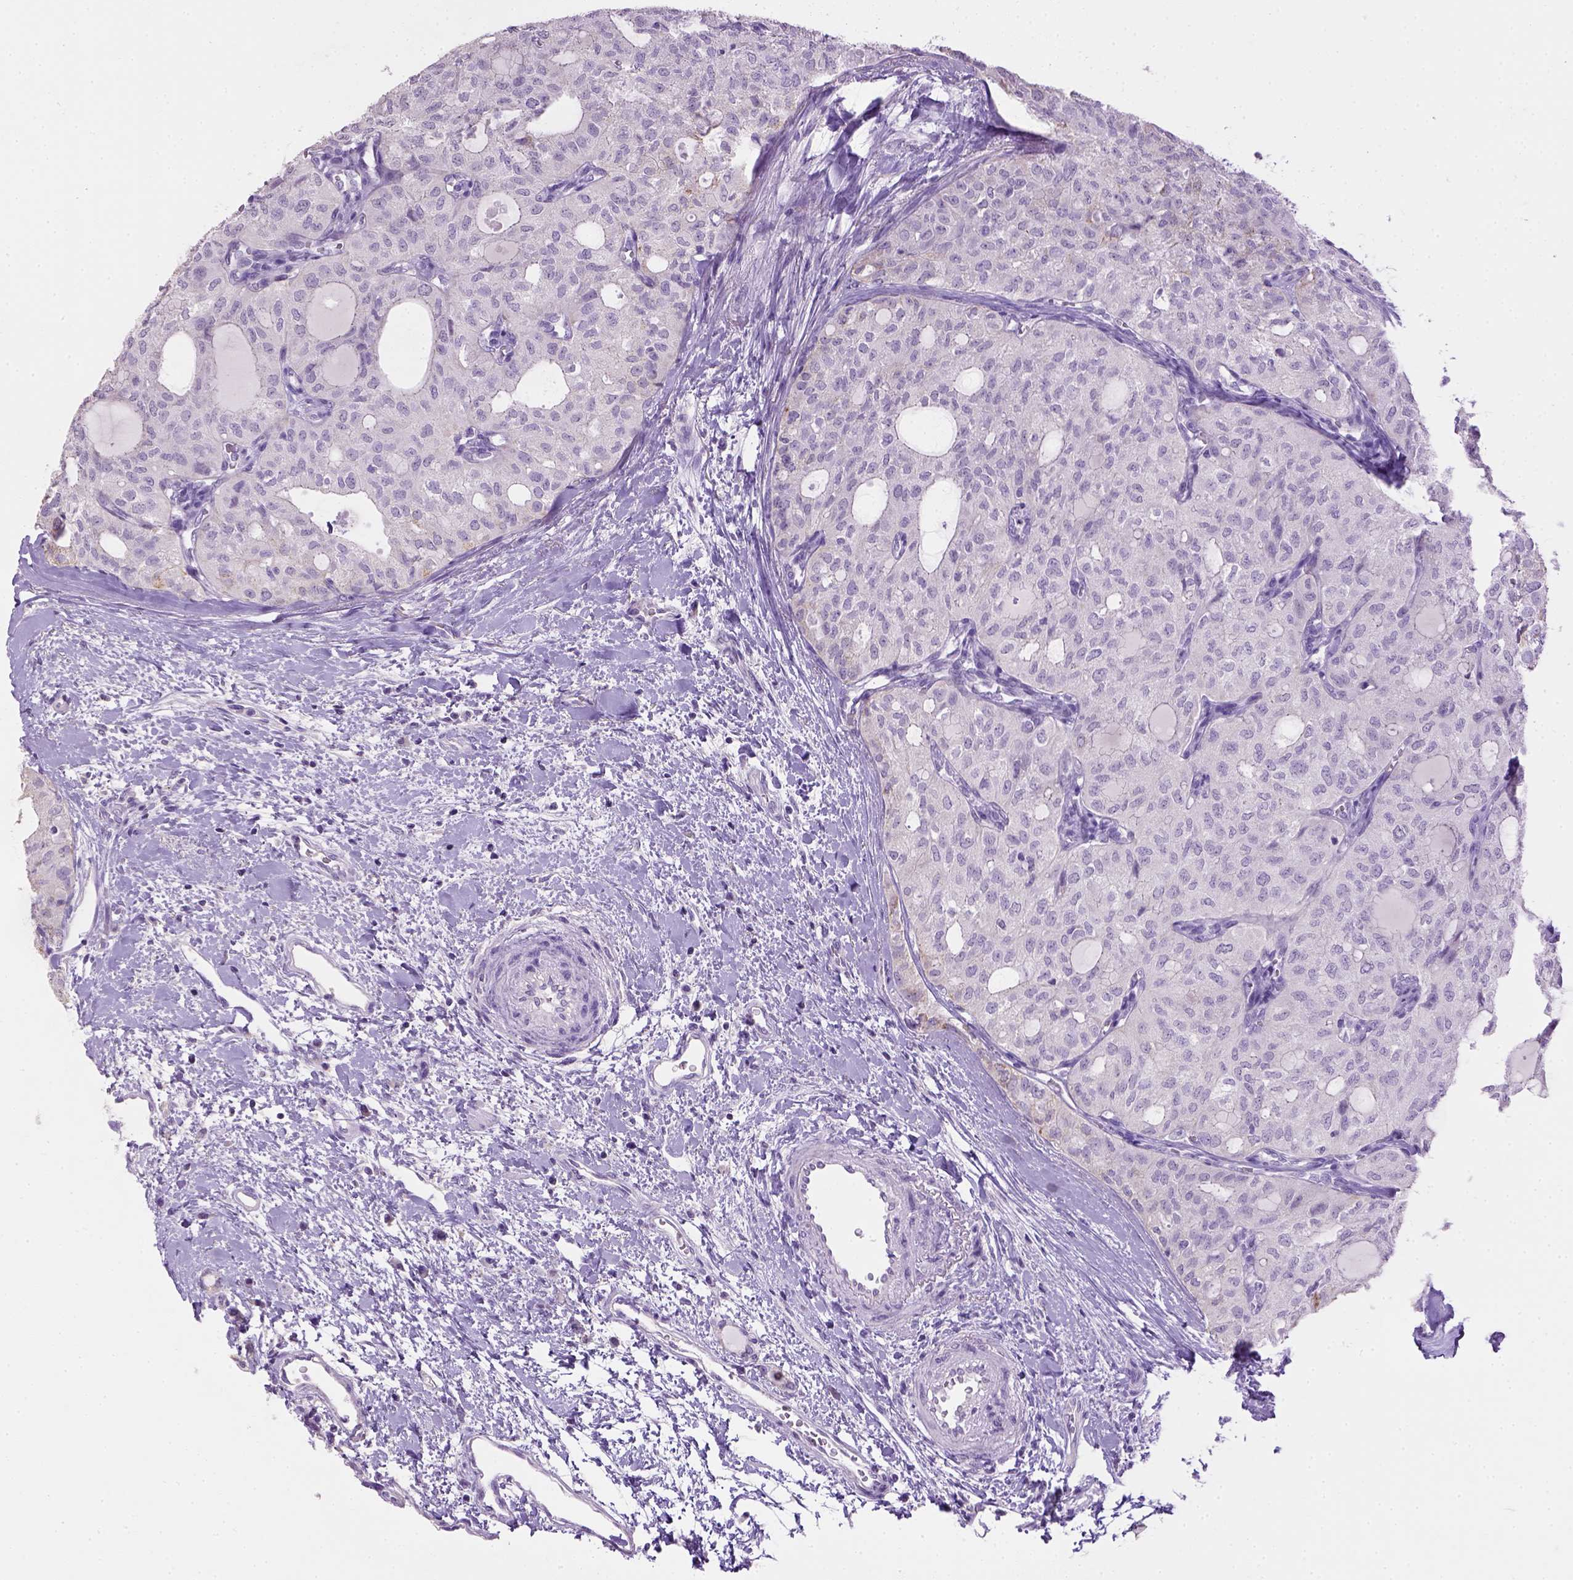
{"staining": {"intensity": "negative", "quantity": "none", "location": "none"}, "tissue": "thyroid cancer", "cell_type": "Tumor cells", "image_type": "cancer", "snomed": [{"axis": "morphology", "description": "Follicular adenoma carcinoma, NOS"}, {"axis": "topography", "description": "Thyroid gland"}], "caption": "Thyroid follicular adenoma carcinoma stained for a protein using immunohistochemistry (IHC) displays no staining tumor cells.", "gene": "CYP24A1", "patient": {"sex": "male", "age": 75}}